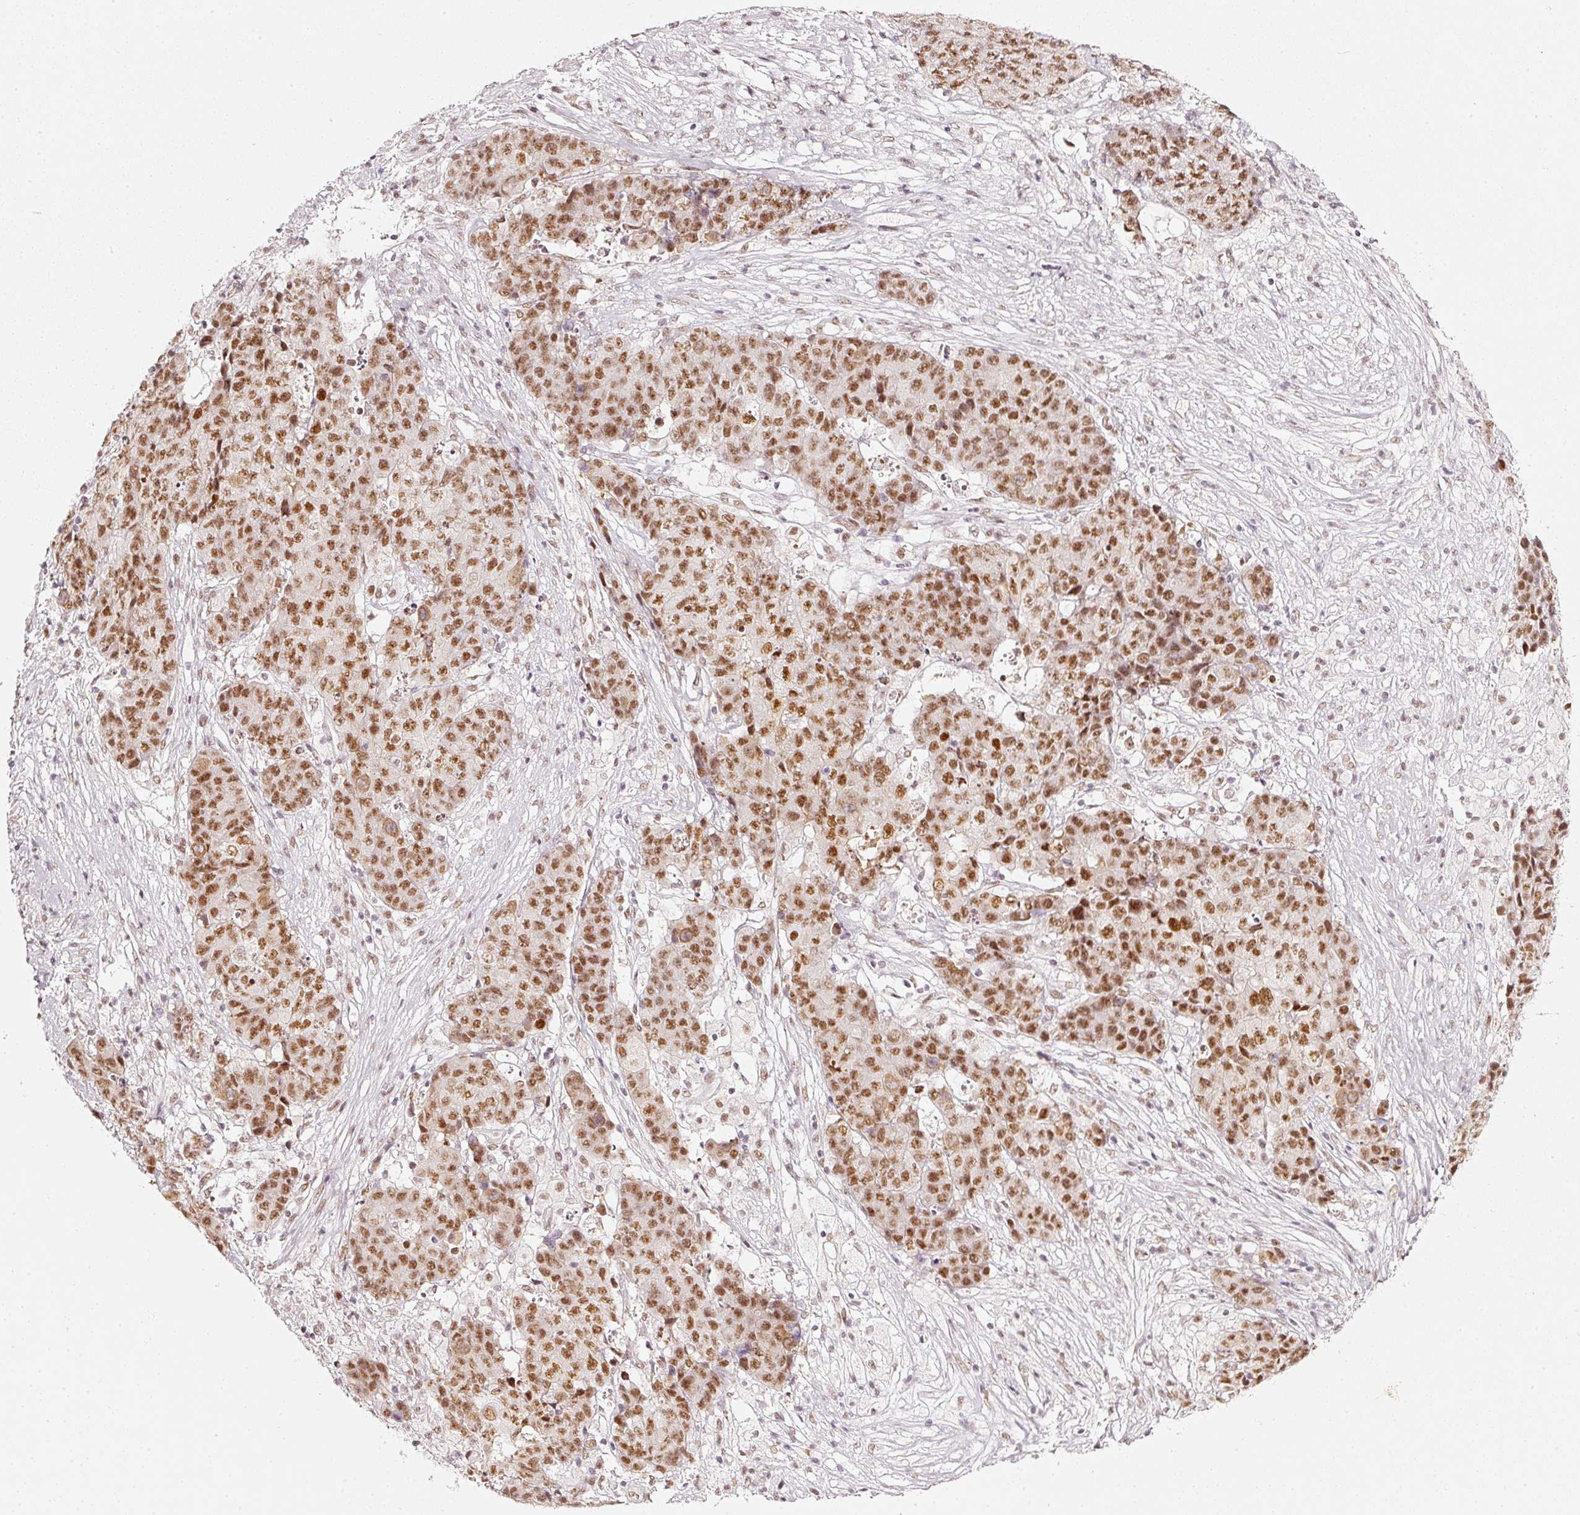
{"staining": {"intensity": "moderate", "quantity": ">75%", "location": "nuclear"}, "tissue": "ovarian cancer", "cell_type": "Tumor cells", "image_type": "cancer", "snomed": [{"axis": "morphology", "description": "Carcinoma, endometroid"}, {"axis": "topography", "description": "Ovary"}], "caption": "This histopathology image shows IHC staining of human ovarian cancer, with medium moderate nuclear expression in about >75% of tumor cells.", "gene": "PPP1R10", "patient": {"sex": "female", "age": 42}}